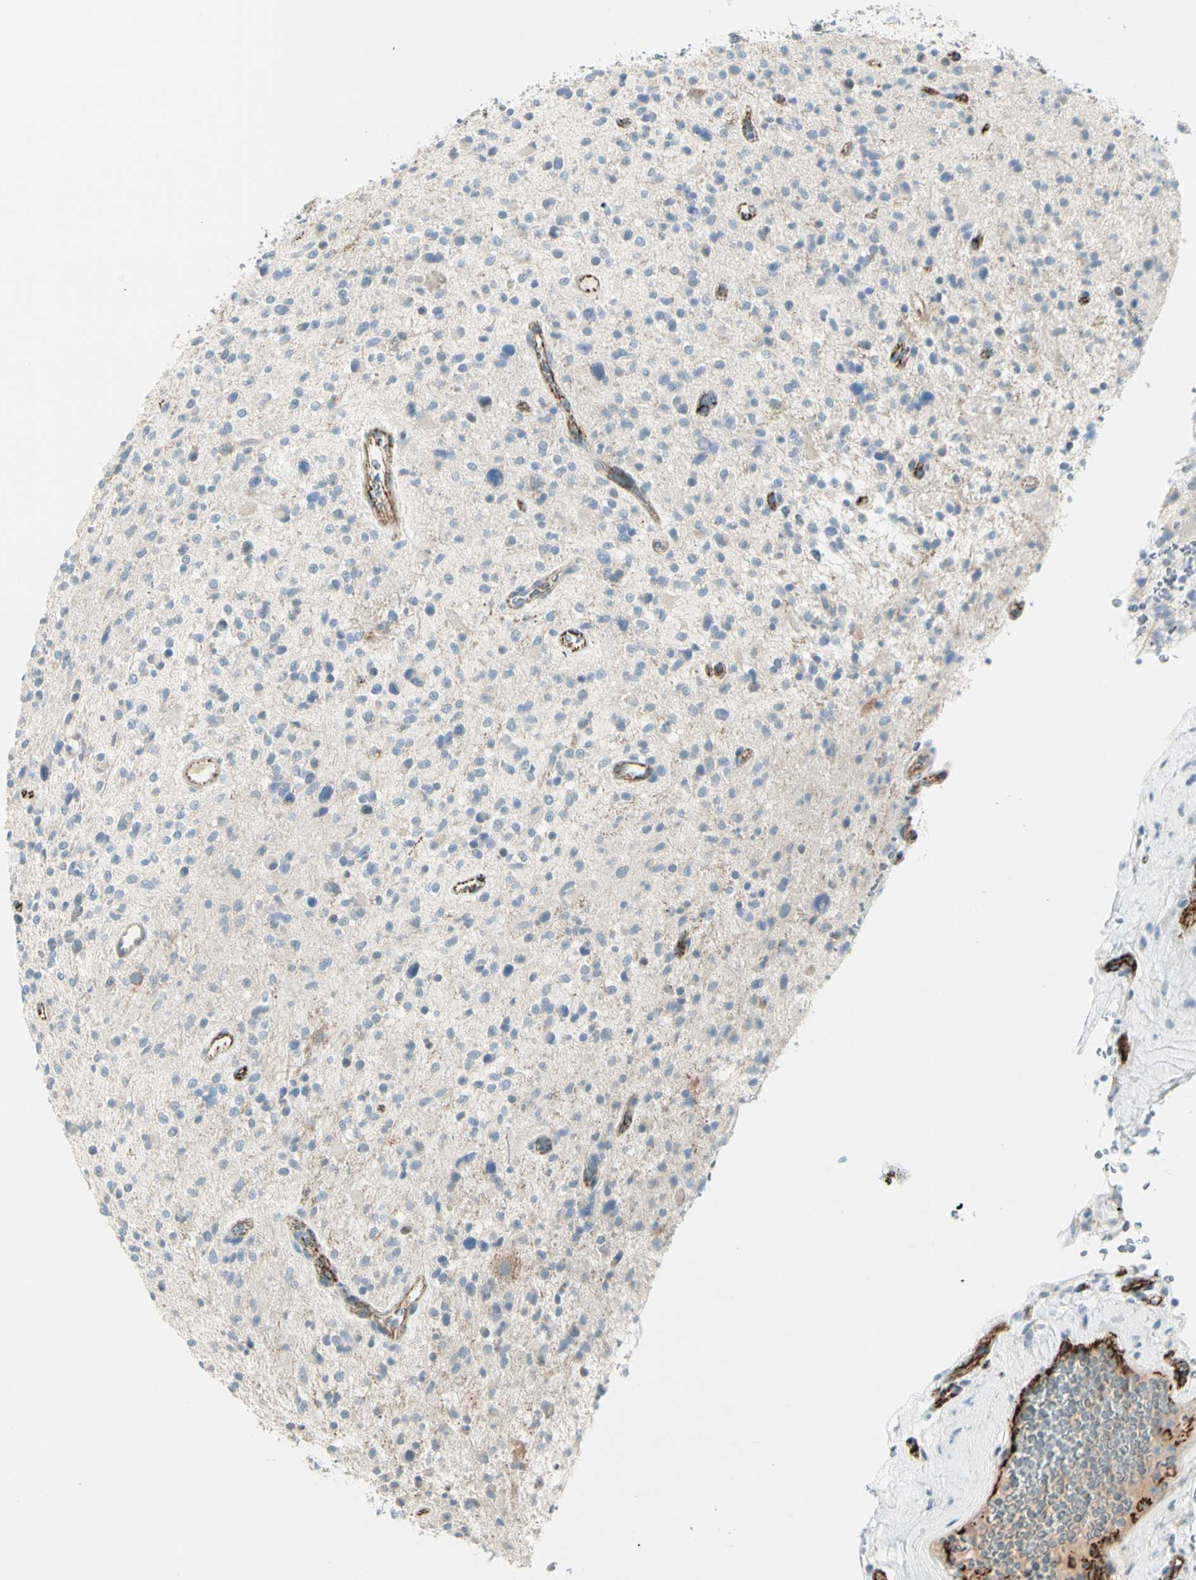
{"staining": {"intensity": "negative", "quantity": "none", "location": "none"}, "tissue": "glioma", "cell_type": "Tumor cells", "image_type": "cancer", "snomed": [{"axis": "morphology", "description": "Glioma, malignant, High grade"}, {"axis": "topography", "description": "Brain"}], "caption": "A histopathology image of malignant glioma (high-grade) stained for a protein demonstrates no brown staining in tumor cells.", "gene": "SLC6A15", "patient": {"sex": "male", "age": 48}}